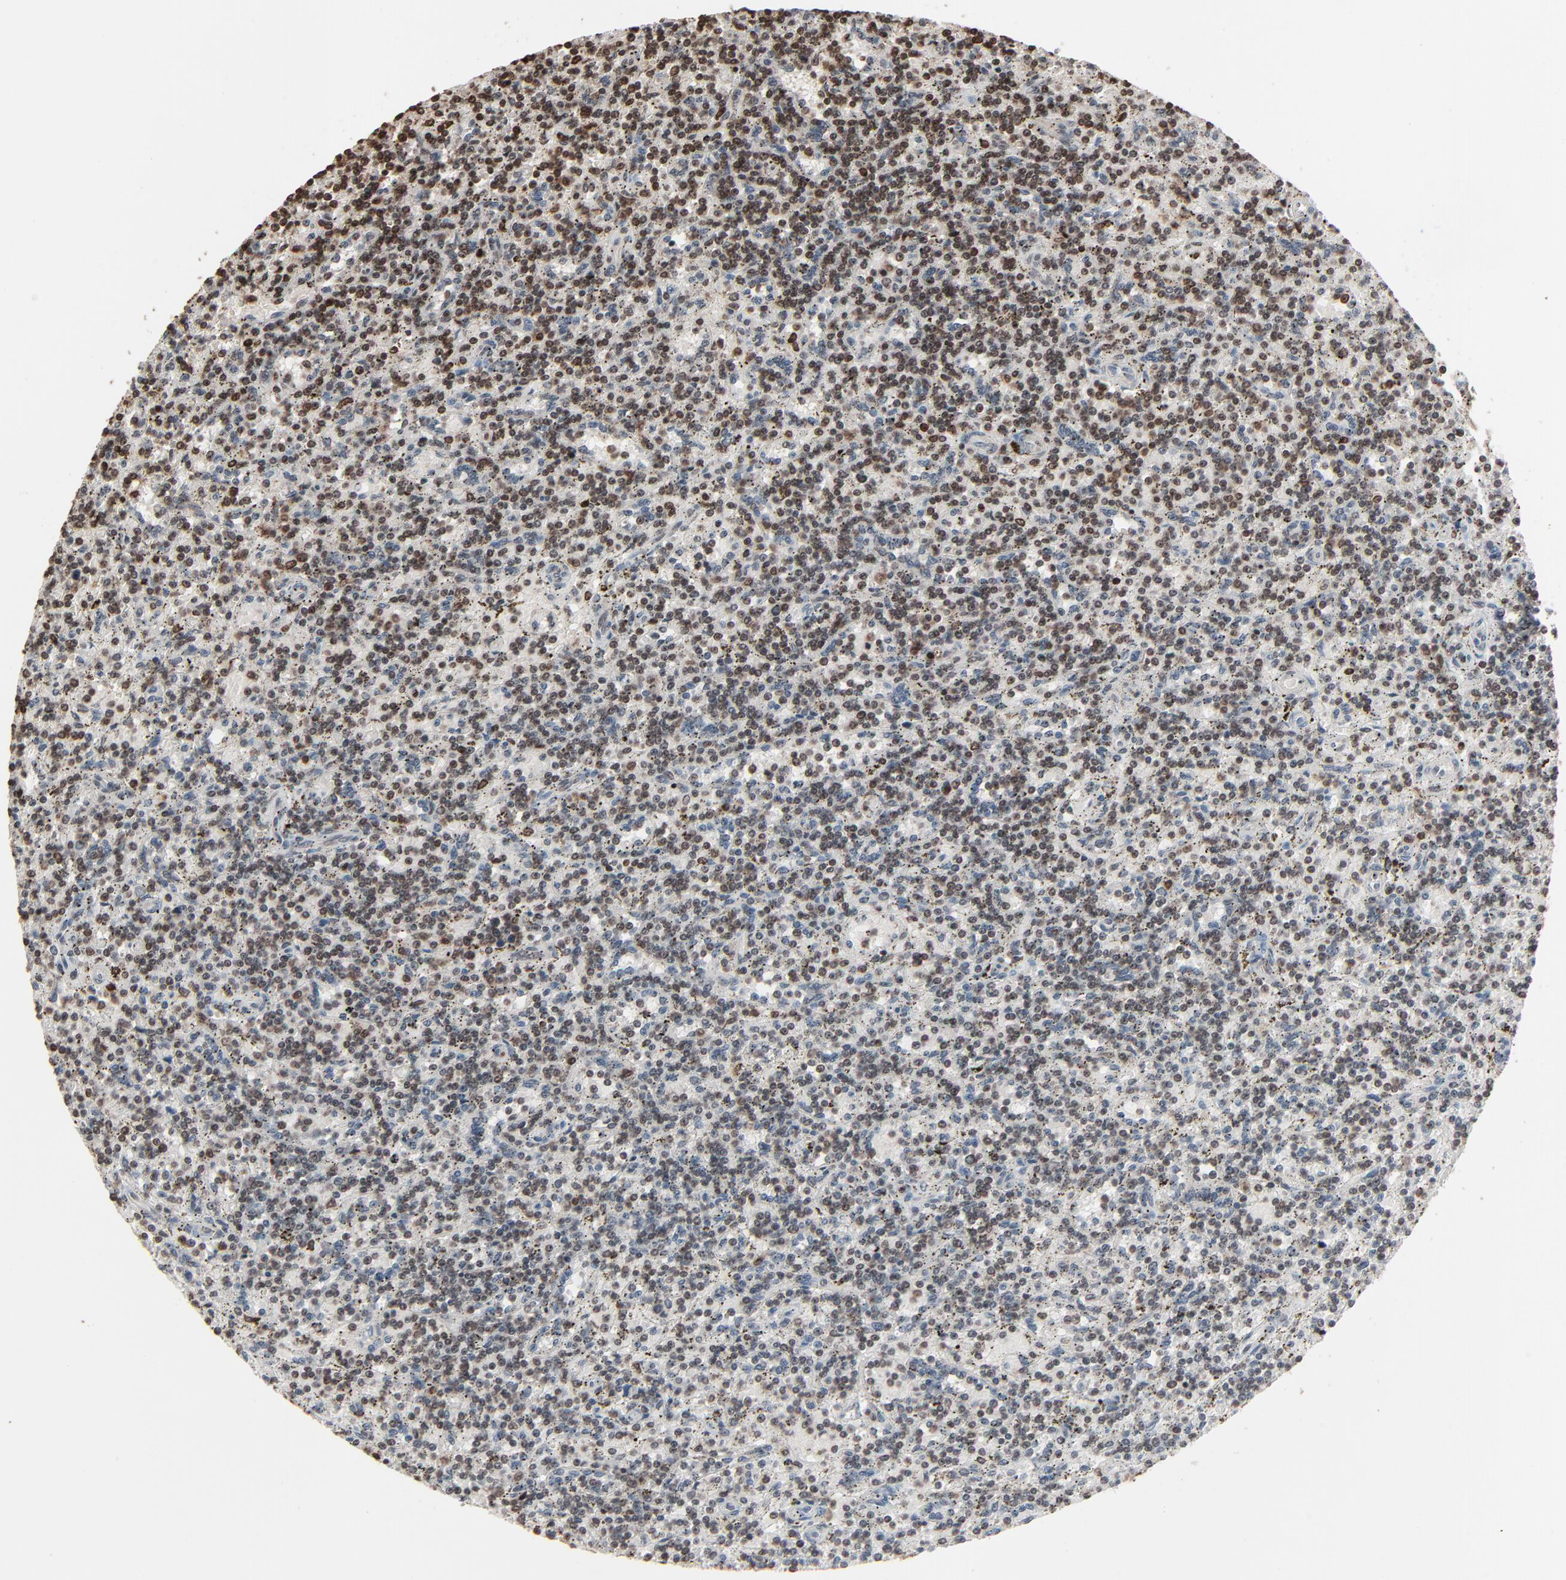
{"staining": {"intensity": "moderate", "quantity": "25%-75%", "location": "nuclear"}, "tissue": "lymphoma", "cell_type": "Tumor cells", "image_type": "cancer", "snomed": [{"axis": "morphology", "description": "Malignant lymphoma, non-Hodgkin's type, Low grade"}, {"axis": "topography", "description": "Spleen"}], "caption": "Malignant lymphoma, non-Hodgkin's type (low-grade) stained with IHC demonstrates moderate nuclear expression in approximately 25%-75% of tumor cells. (DAB = brown stain, brightfield microscopy at high magnification).", "gene": "RPS6KA3", "patient": {"sex": "male", "age": 73}}